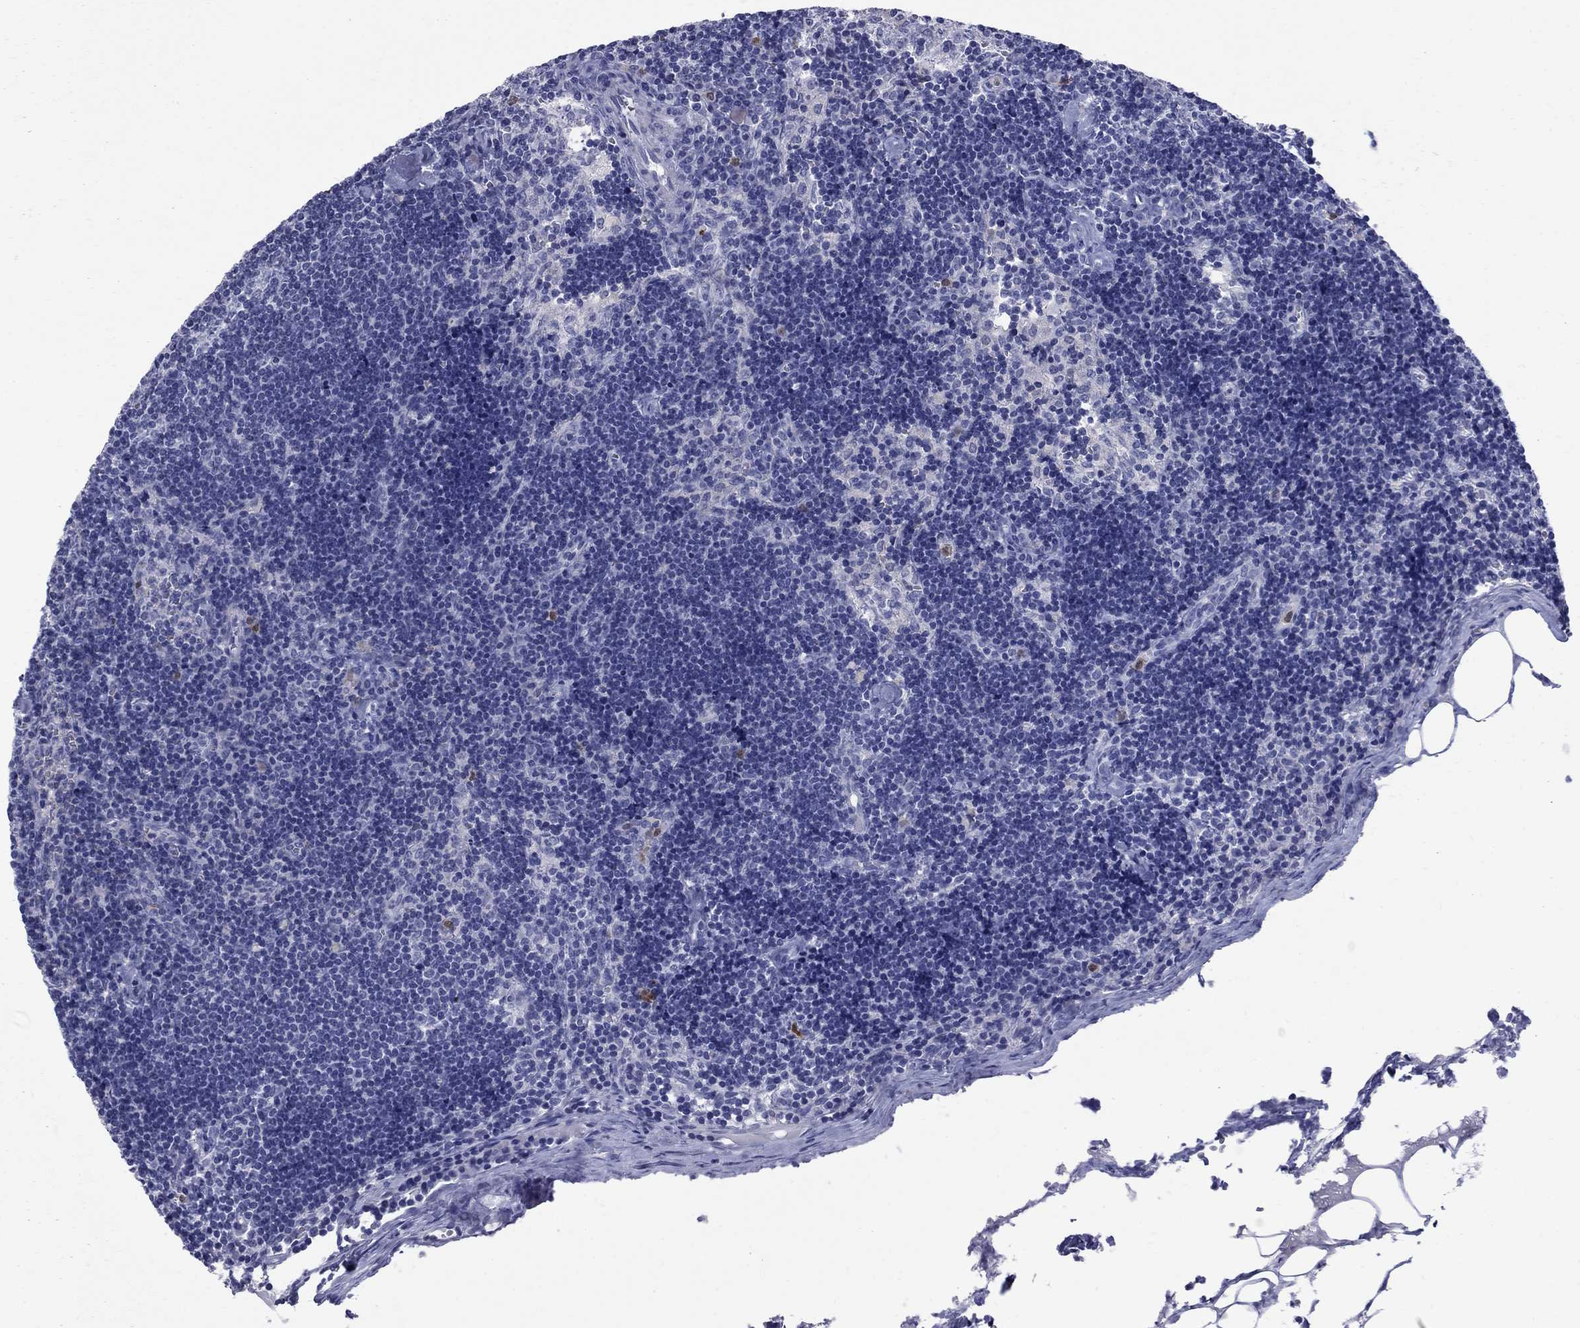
{"staining": {"intensity": "negative", "quantity": "none", "location": "none"}, "tissue": "lymph node", "cell_type": "Non-germinal center cells", "image_type": "normal", "snomed": [{"axis": "morphology", "description": "Normal tissue, NOS"}, {"axis": "topography", "description": "Lymph node"}], "caption": "A high-resolution histopathology image shows immunohistochemistry staining of unremarkable lymph node, which reveals no significant expression in non-germinal center cells. The staining is performed using DAB (3,3'-diaminobenzidine) brown chromogen with nuclei counter-stained in using hematoxylin.", "gene": "SERPINB2", "patient": {"sex": "female", "age": 51}}